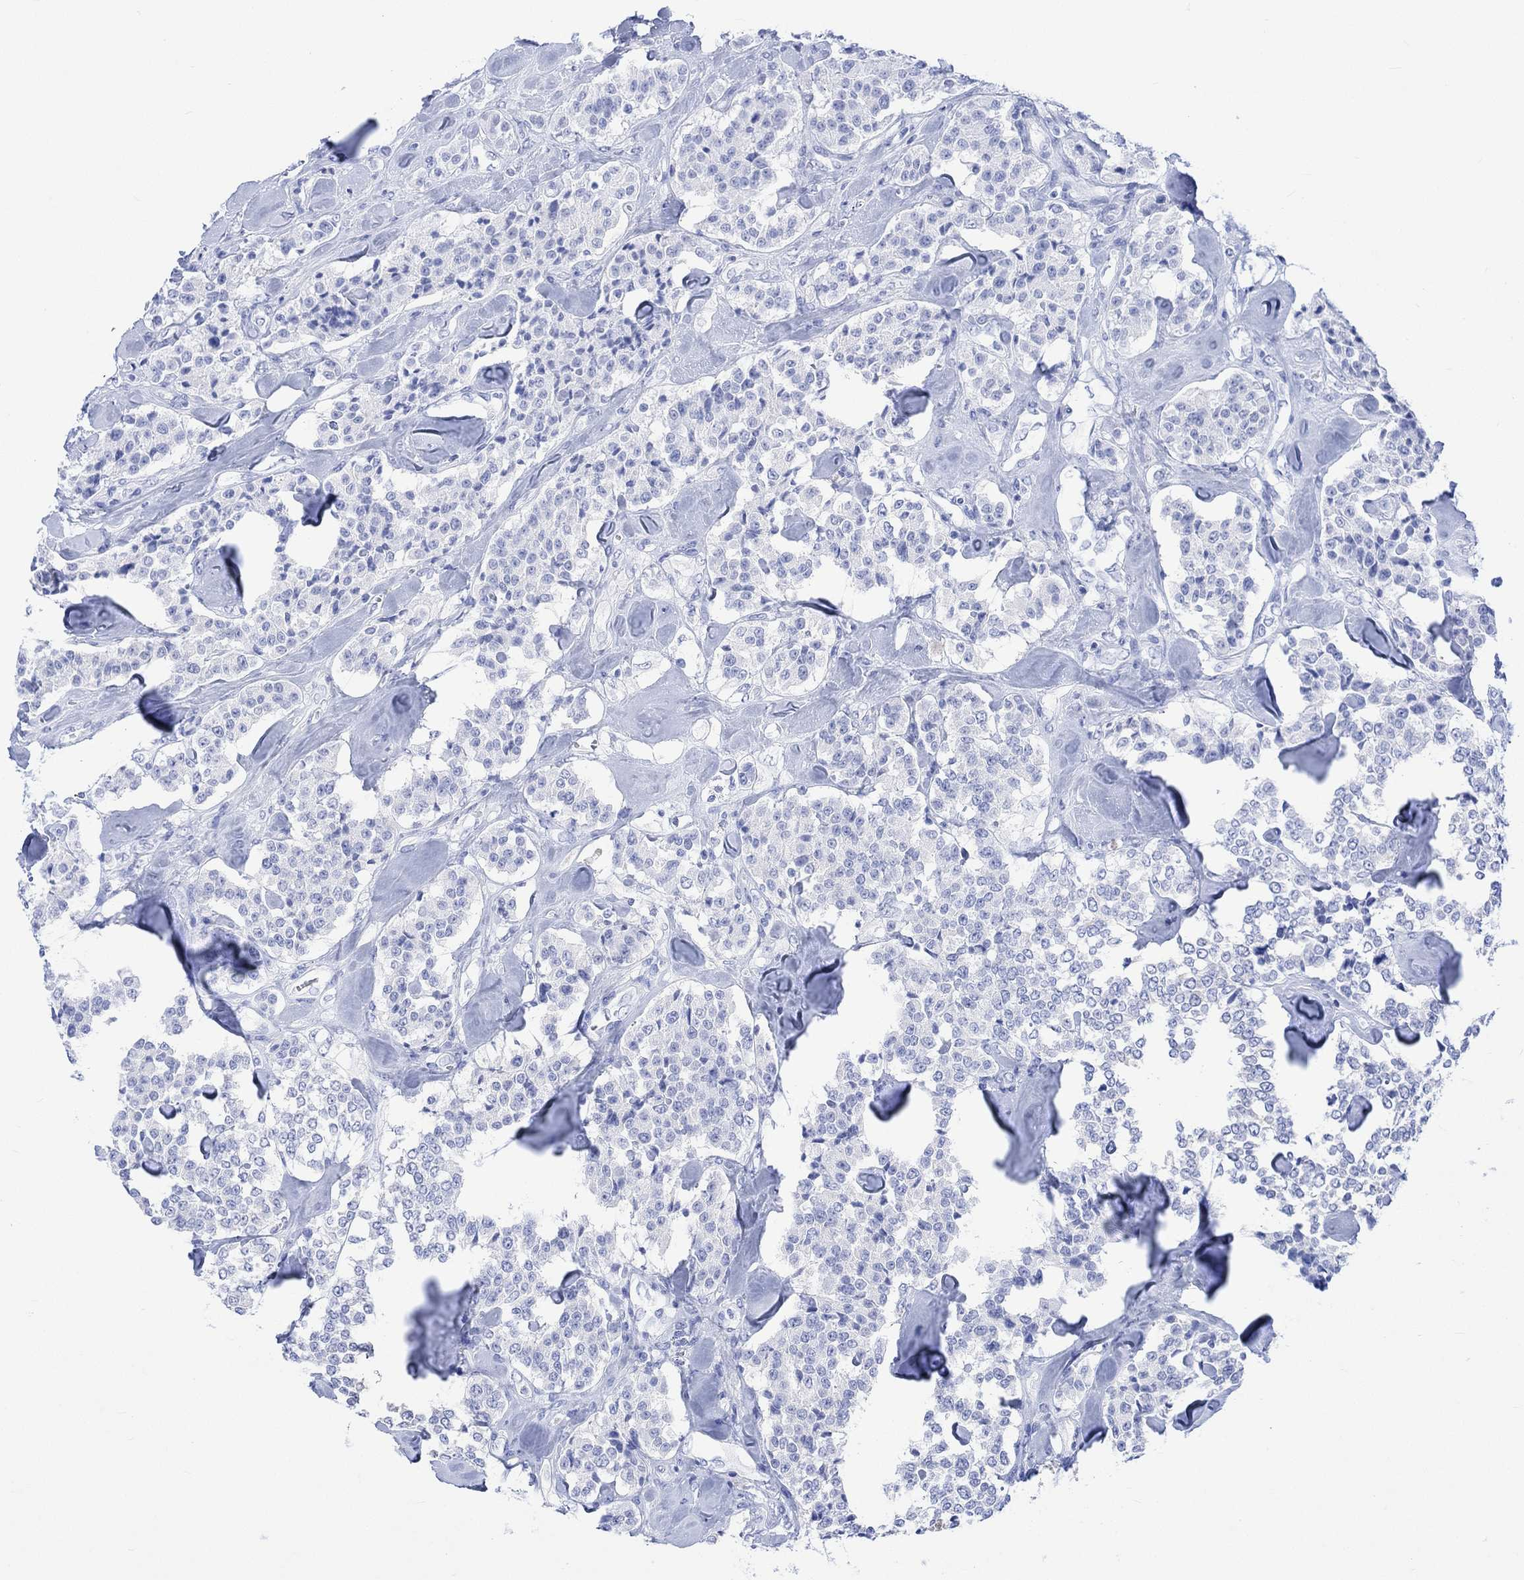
{"staining": {"intensity": "negative", "quantity": "none", "location": "none"}, "tissue": "carcinoid", "cell_type": "Tumor cells", "image_type": "cancer", "snomed": [{"axis": "morphology", "description": "Carcinoid, malignant, NOS"}, {"axis": "topography", "description": "Pancreas"}], "caption": "Immunohistochemistry (IHC) of human carcinoid (malignant) shows no positivity in tumor cells.", "gene": "CELF4", "patient": {"sex": "male", "age": 41}}